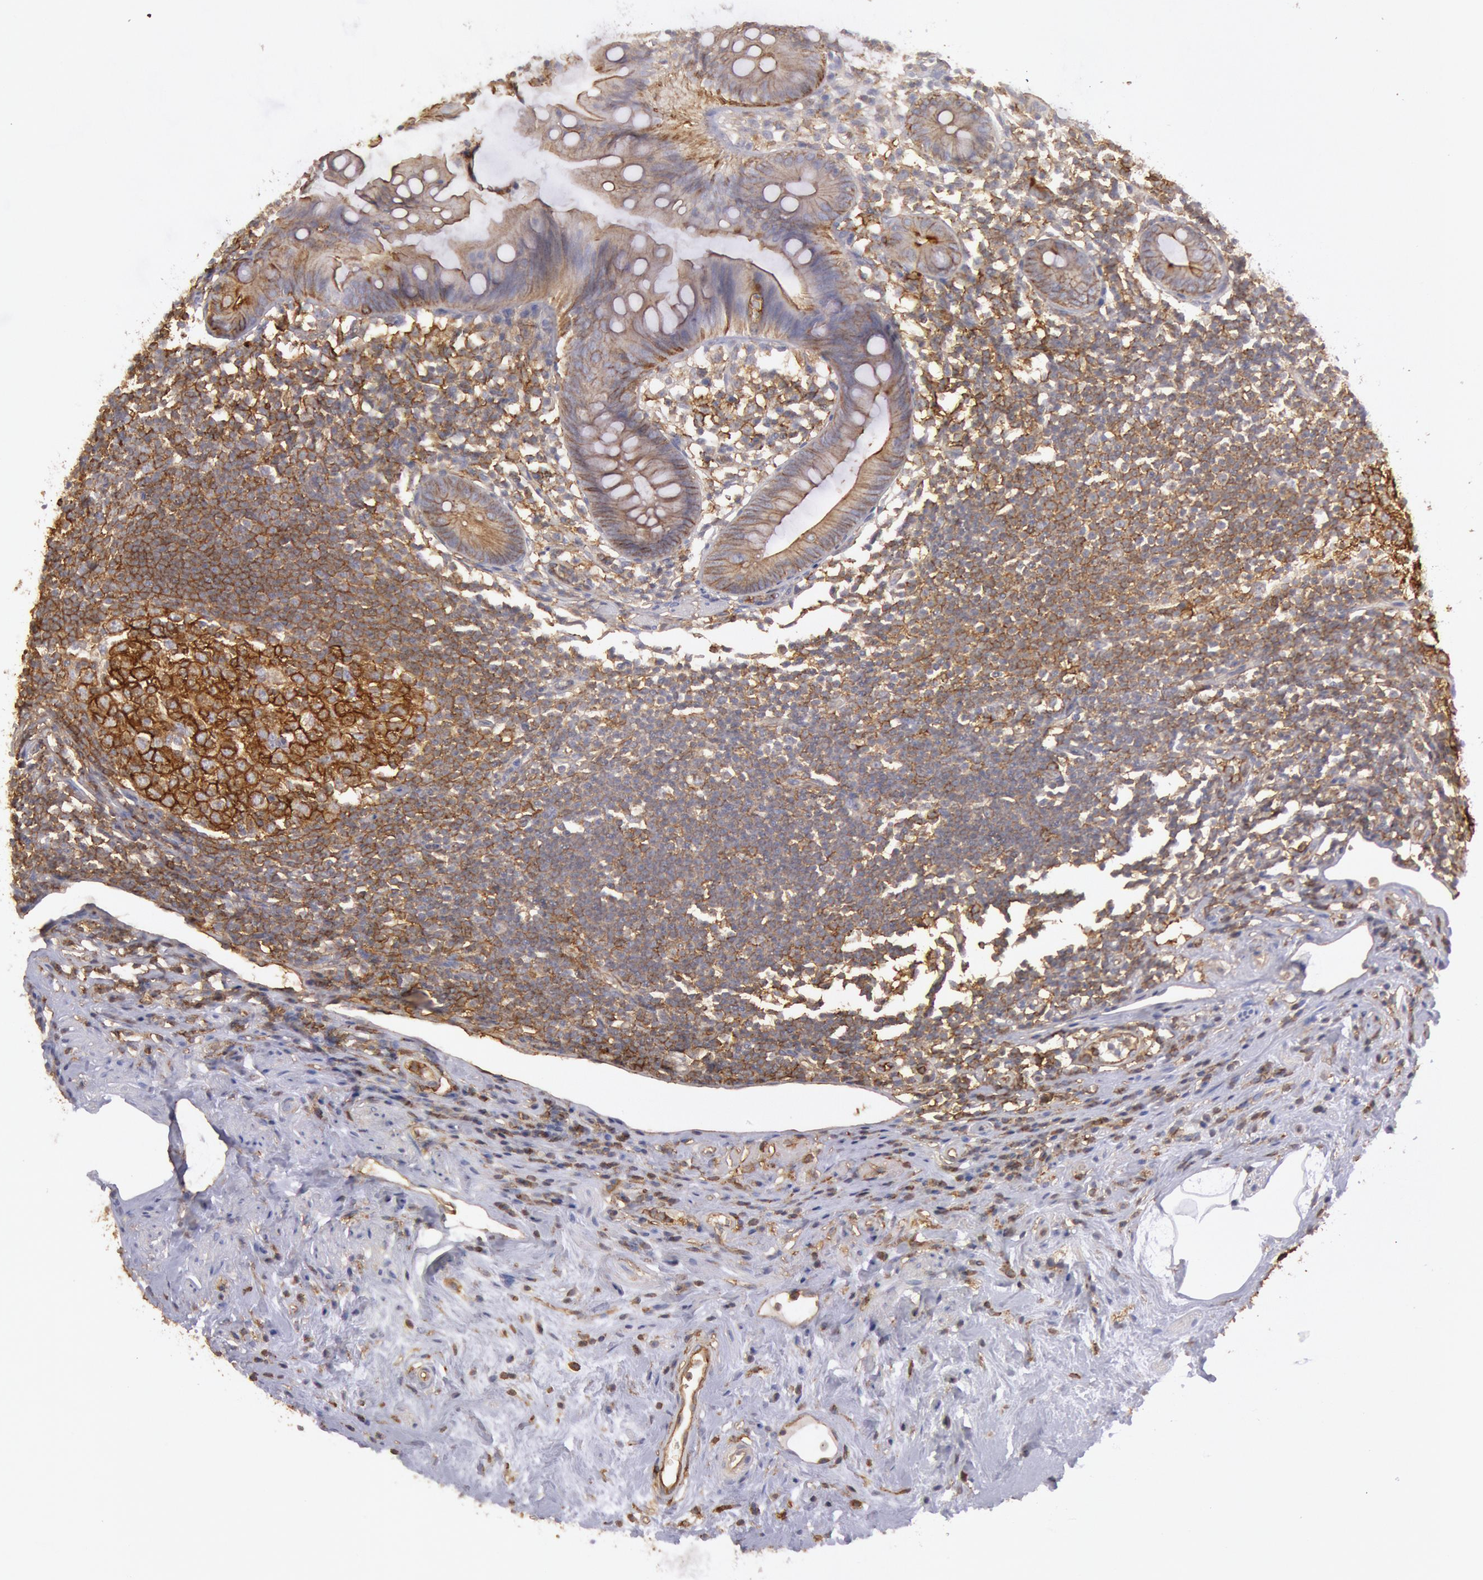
{"staining": {"intensity": "weak", "quantity": ">75%", "location": "cytoplasmic/membranous"}, "tissue": "appendix", "cell_type": "Glandular cells", "image_type": "normal", "snomed": [{"axis": "morphology", "description": "Normal tissue, NOS"}, {"axis": "topography", "description": "Appendix"}], "caption": "The image exhibits immunohistochemical staining of benign appendix. There is weak cytoplasmic/membranous staining is seen in approximately >75% of glandular cells. Nuclei are stained in blue.", "gene": "SNAP23", "patient": {"sex": "male", "age": 38}}